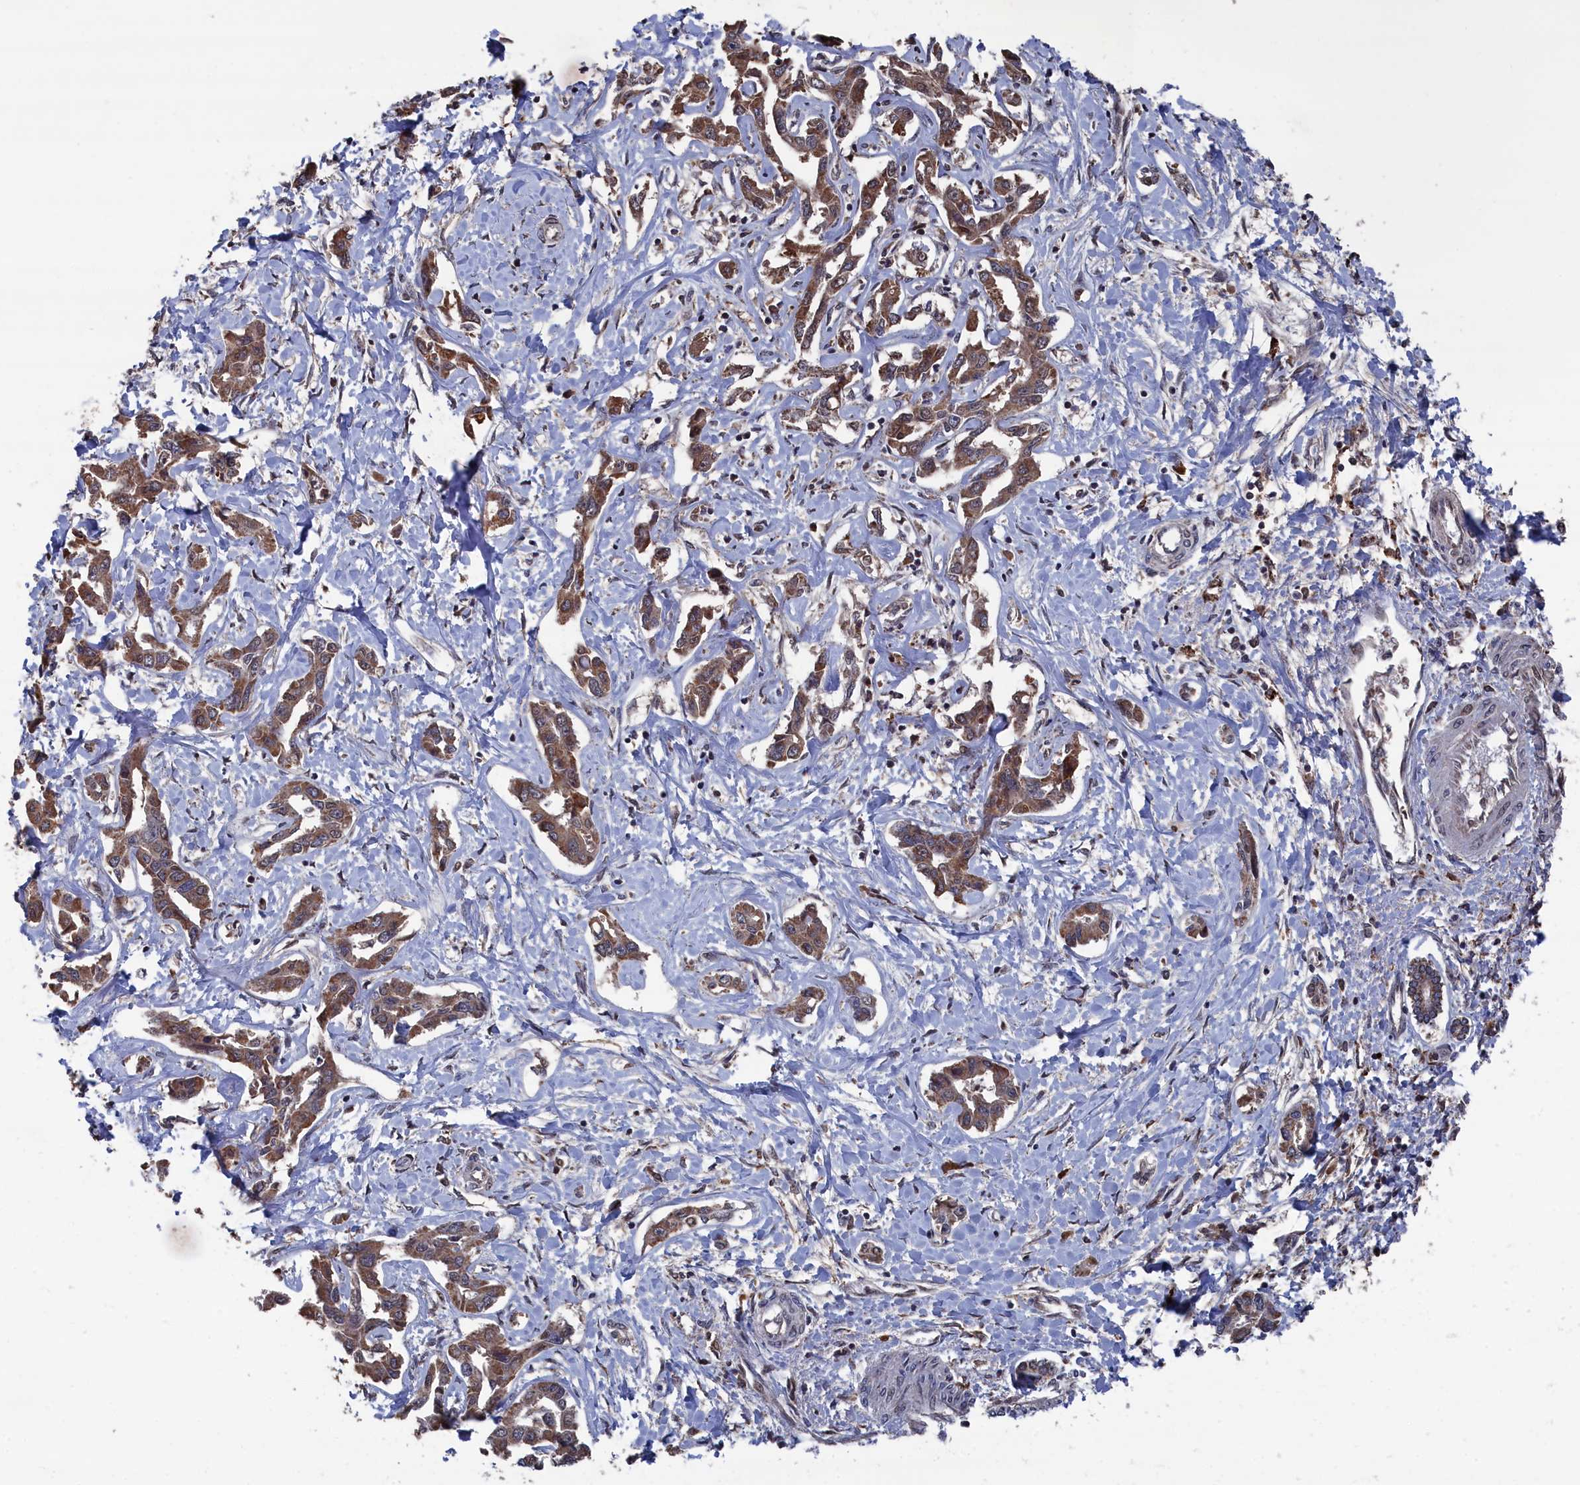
{"staining": {"intensity": "moderate", "quantity": ">75%", "location": "cytoplasmic/membranous"}, "tissue": "liver cancer", "cell_type": "Tumor cells", "image_type": "cancer", "snomed": [{"axis": "morphology", "description": "Cholangiocarcinoma"}, {"axis": "topography", "description": "Liver"}], "caption": "Protein expression analysis of human liver cancer (cholangiocarcinoma) reveals moderate cytoplasmic/membranous expression in approximately >75% of tumor cells.", "gene": "CEACAM21", "patient": {"sex": "male", "age": 59}}